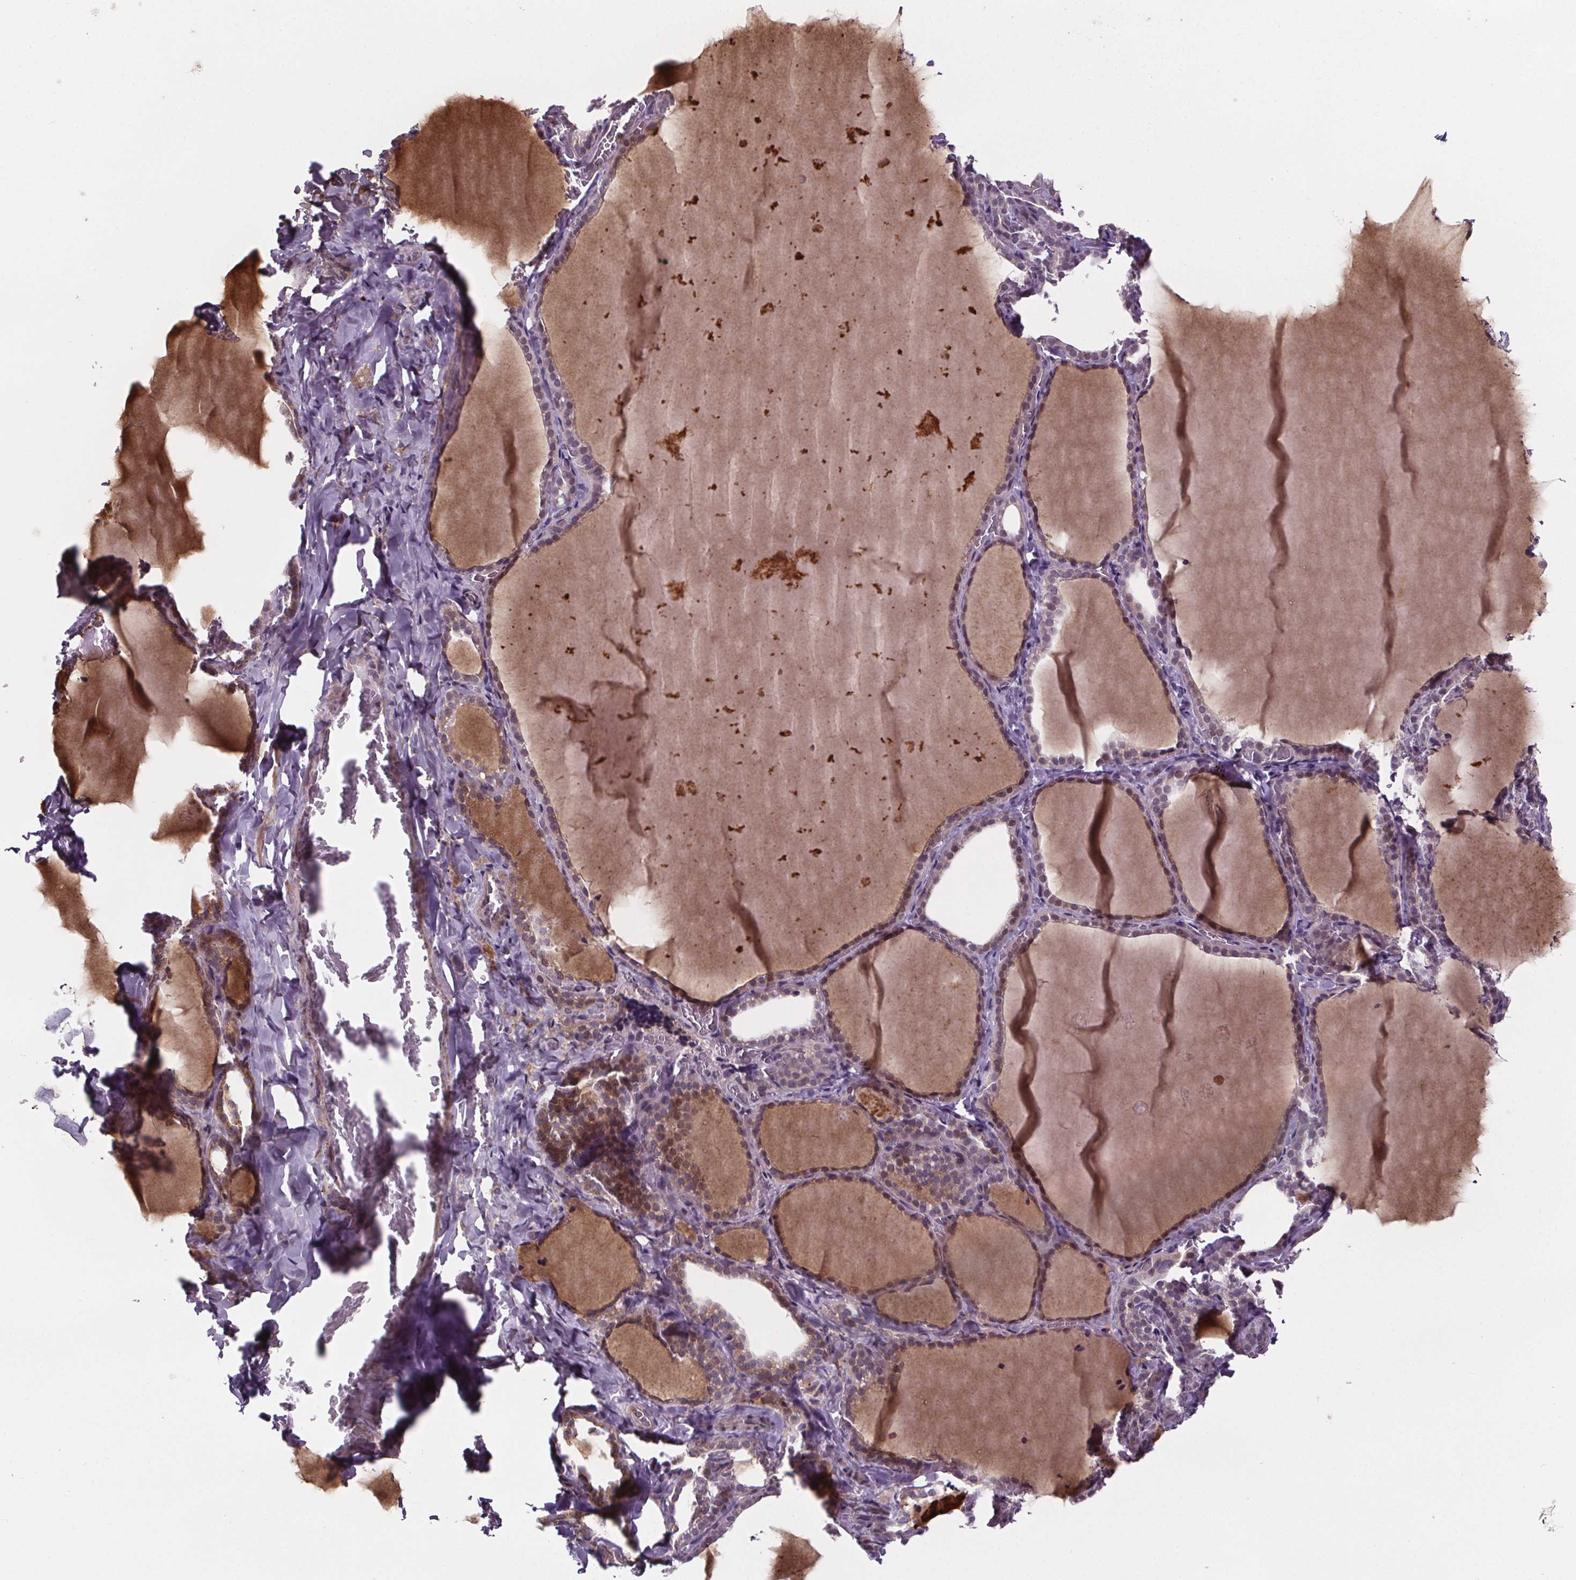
{"staining": {"intensity": "weak", "quantity": "25%-75%", "location": "cytoplasmic/membranous"}, "tissue": "thyroid gland", "cell_type": "Glandular cells", "image_type": "normal", "snomed": [{"axis": "morphology", "description": "Normal tissue, NOS"}, {"axis": "topography", "description": "Thyroid gland"}], "caption": "A high-resolution image shows immunohistochemistry staining of benign thyroid gland, which shows weak cytoplasmic/membranous positivity in approximately 25%-75% of glandular cells.", "gene": "TTC12", "patient": {"sex": "female", "age": 22}}